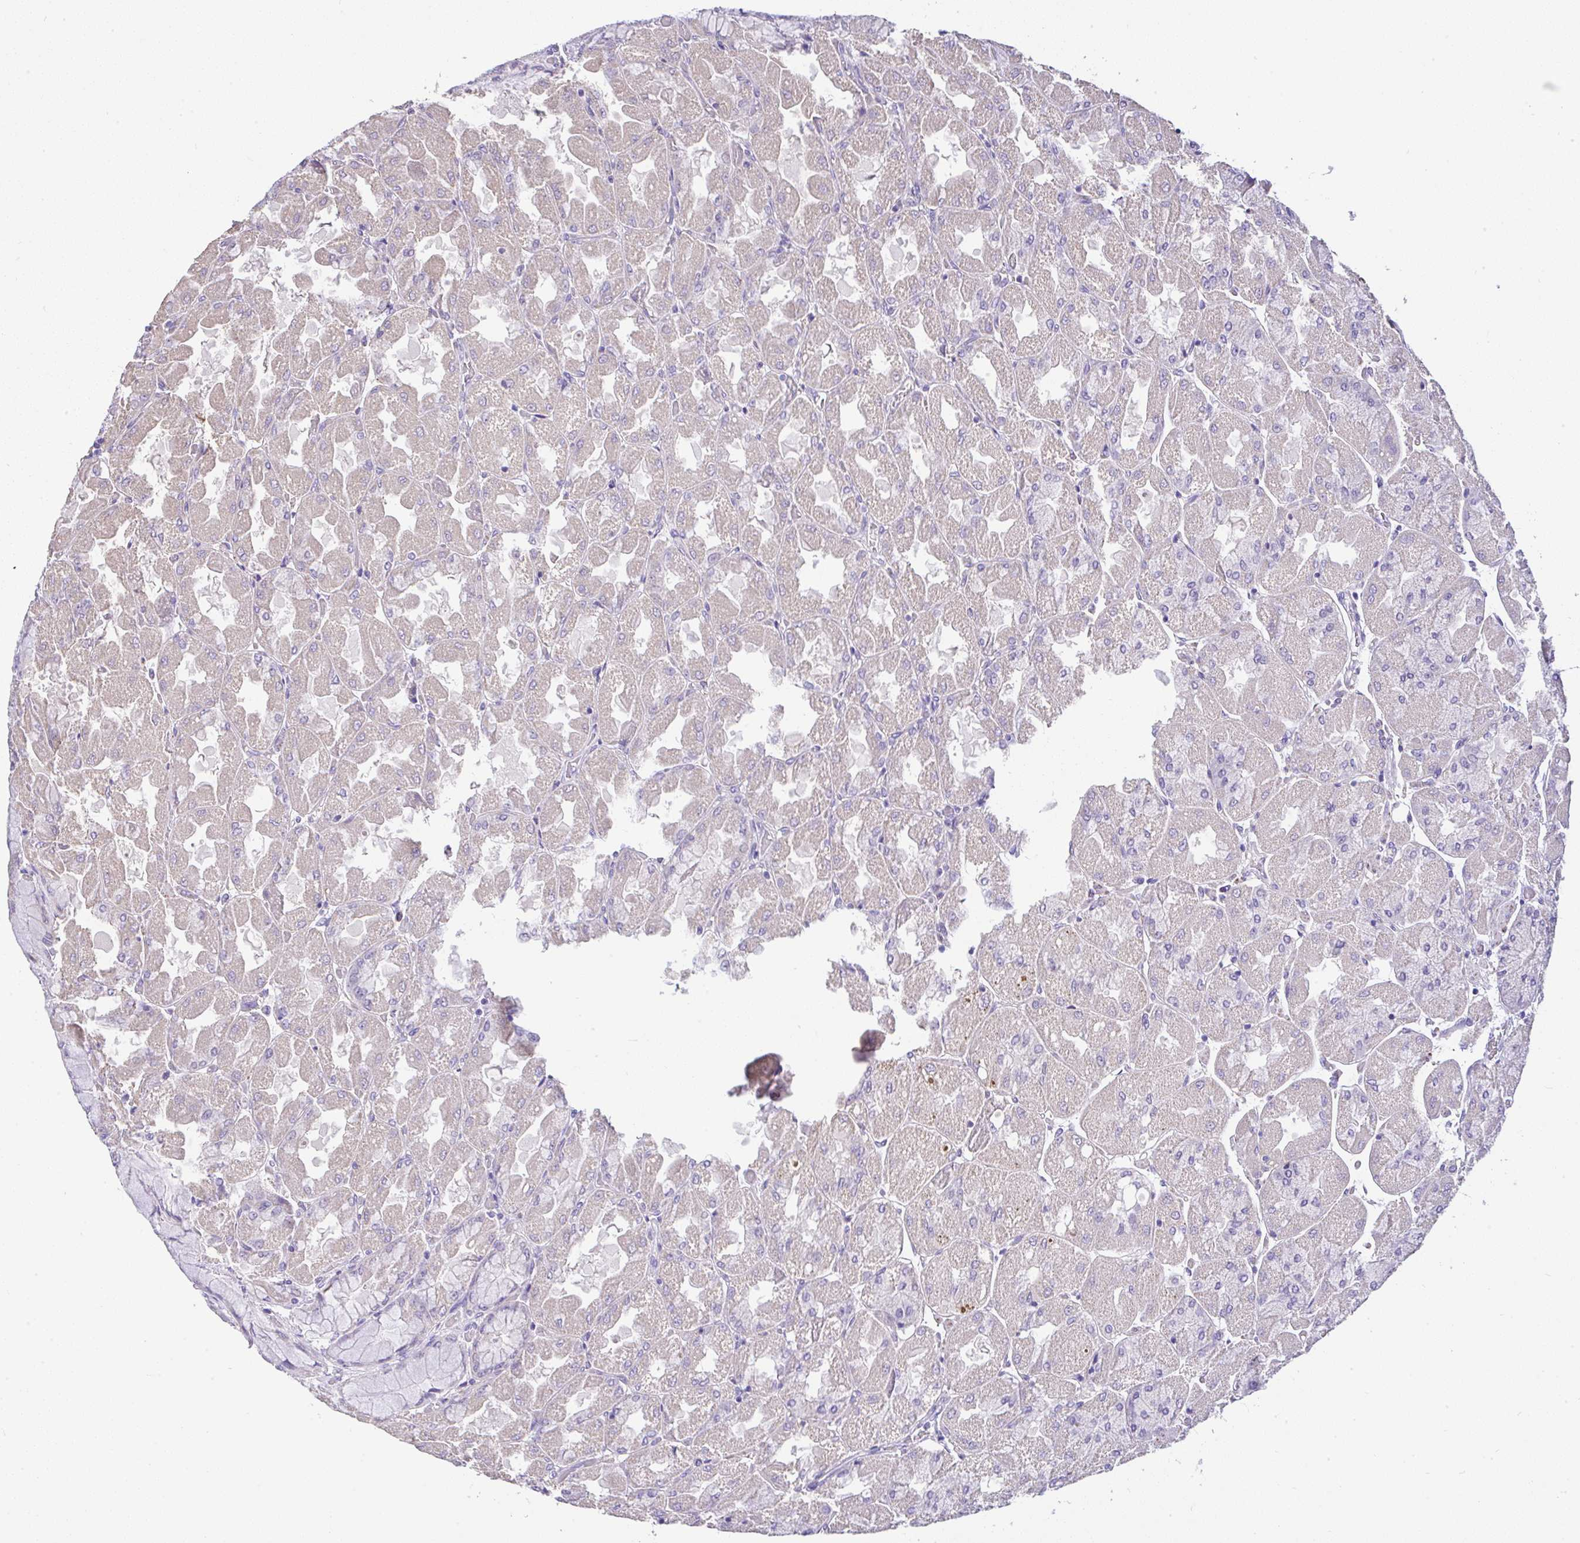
{"staining": {"intensity": "negative", "quantity": "none", "location": "none"}, "tissue": "stomach", "cell_type": "Glandular cells", "image_type": "normal", "snomed": [{"axis": "morphology", "description": "Normal tissue, NOS"}, {"axis": "topography", "description": "Stomach"}], "caption": "Glandular cells show no significant positivity in unremarkable stomach. The staining was performed using DAB to visualize the protein expression in brown, while the nuclei were stained in blue with hematoxylin (Magnification: 20x).", "gene": "CTU1", "patient": {"sex": "female", "age": 61}}